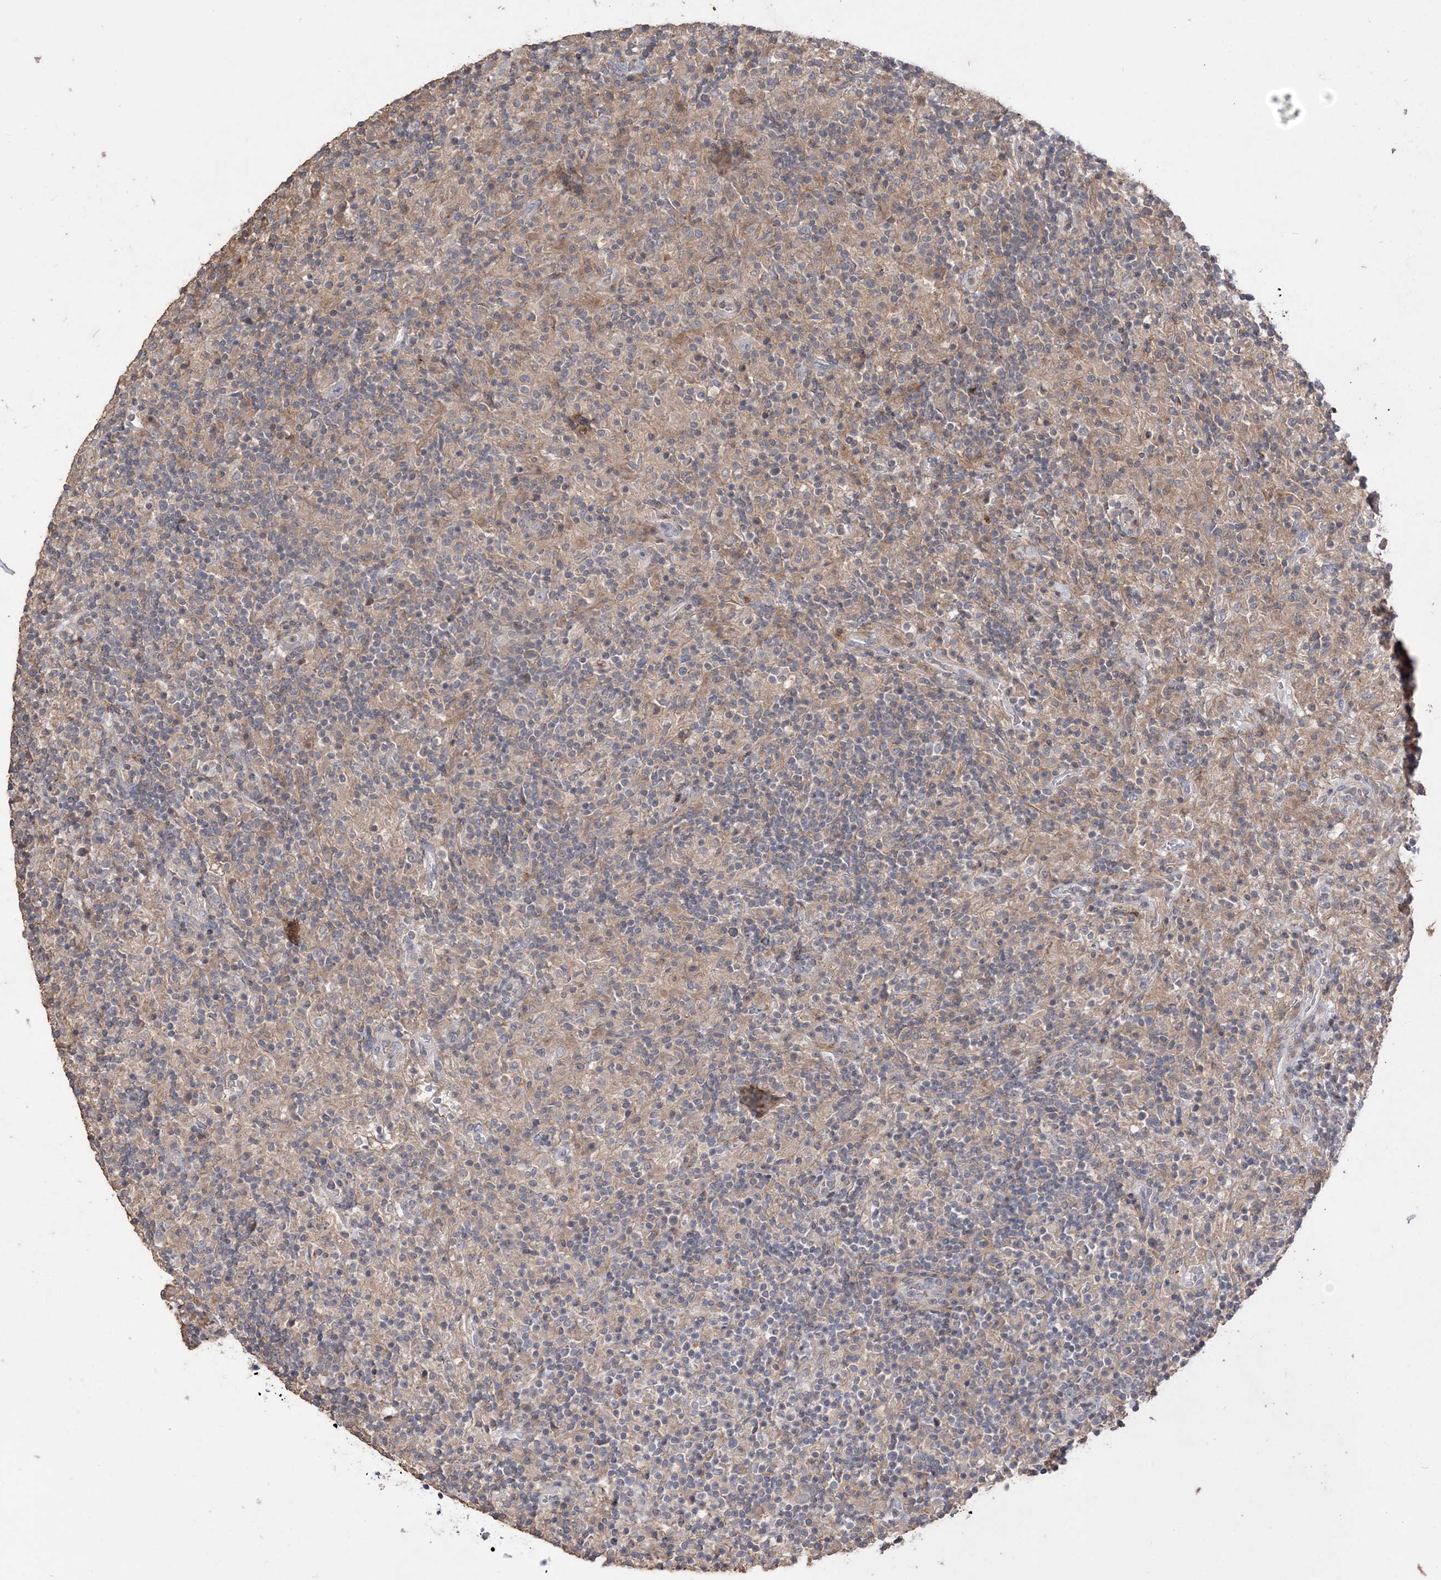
{"staining": {"intensity": "negative", "quantity": "none", "location": "none"}, "tissue": "lymphoma", "cell_type": "Tumor cells", "image_type": "cancer", "snomed": [{"axis": "morphology", "description": "Hodgkin's disease, NOS"}, {"axis": "topography", "description": "Lymph node"}], "caption": "This micrograph is of Hodgkin's disease stained with immunohistochemistry (IHC) to label a protein in brown with the nuclei are counter-stained blue. There is no staining in tumor cells.", "gene": "SLFN14", "patient": {"sex": "male", "age": 70}}